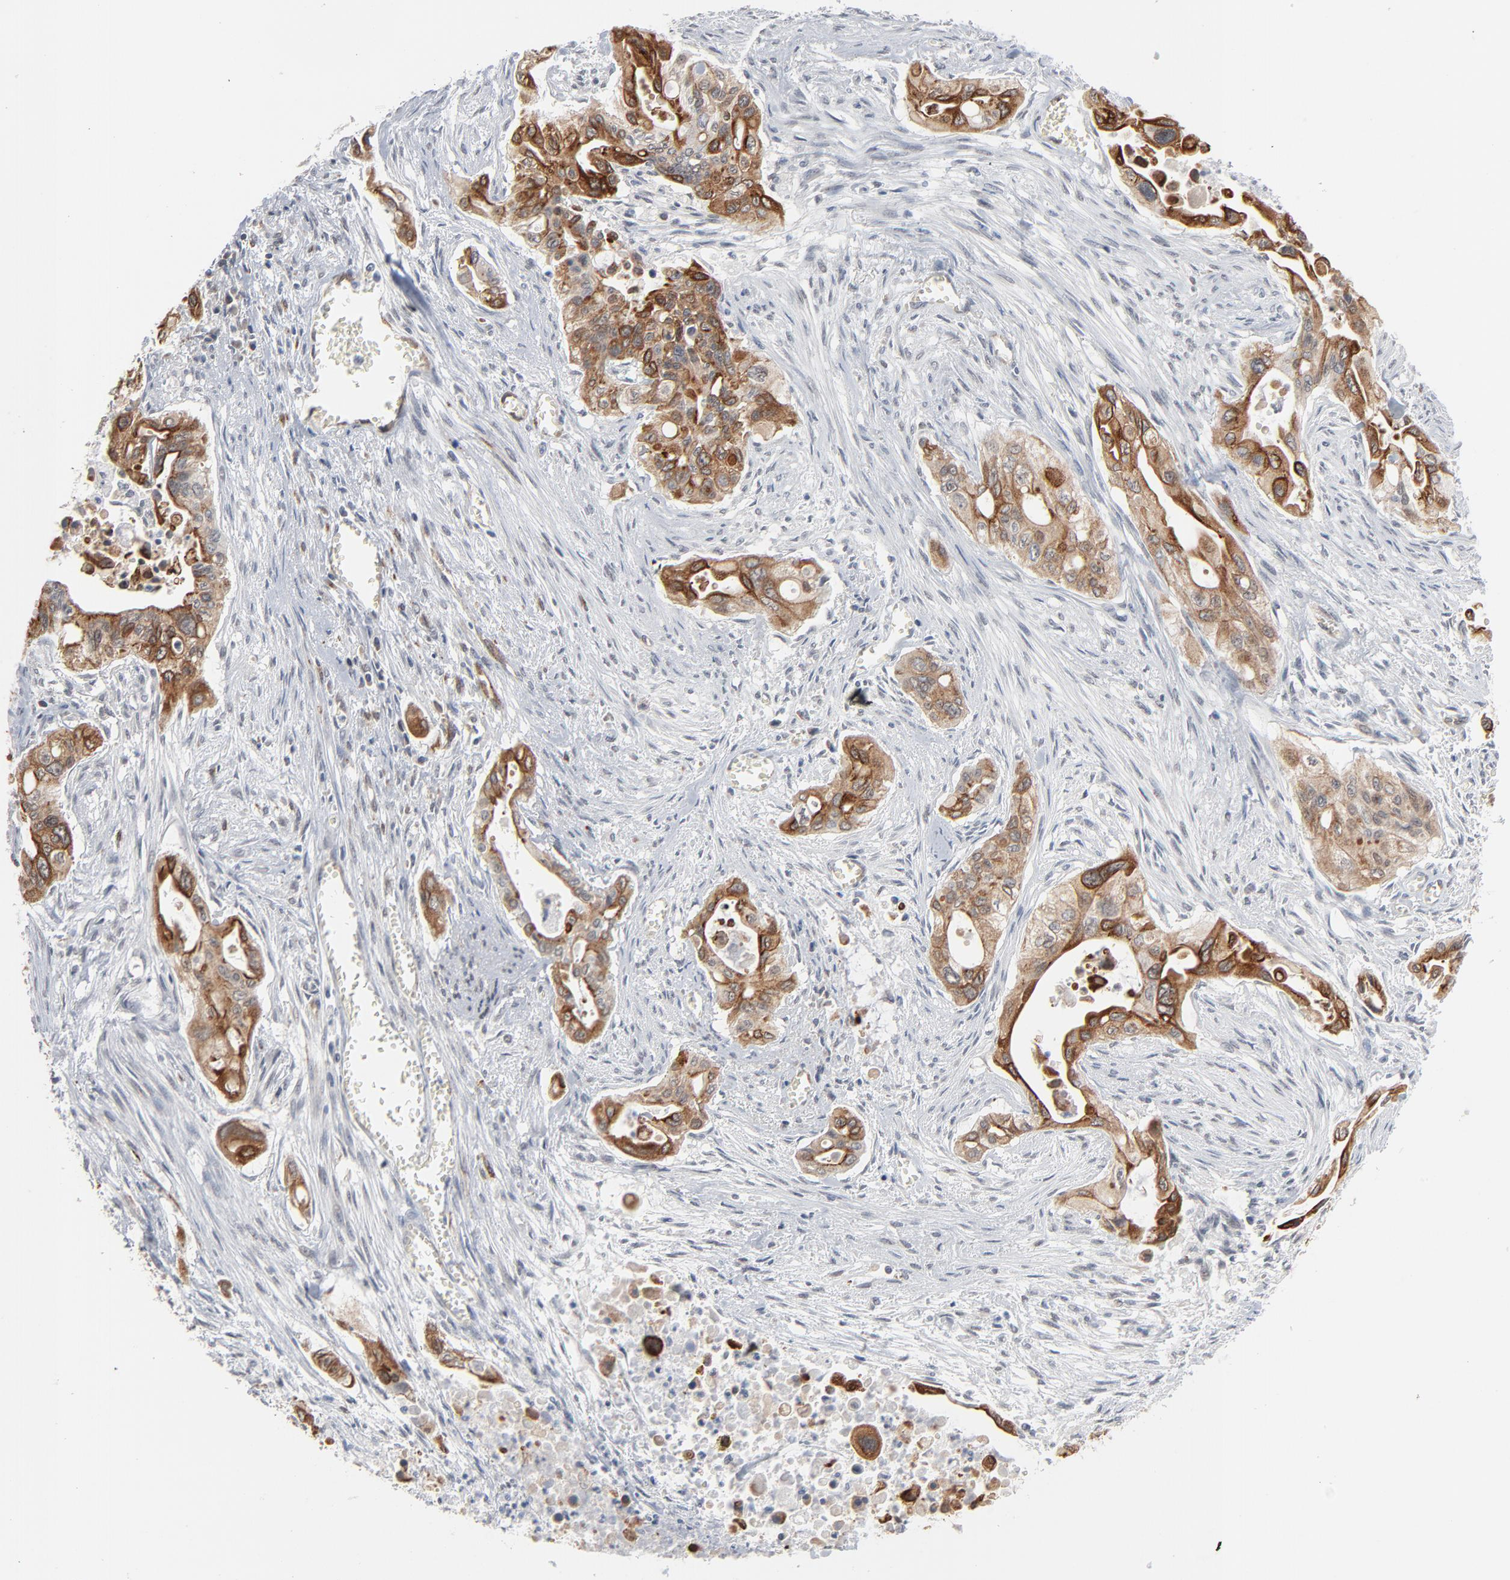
{"staining": {"intensity": "moderate", "quantity": ">75%", "location": "cytoplasmic/membranous"}, "tissue": "pancreatic cancer", "cell_type": "Tumor cells", "image_type": "cancer", "snomed": [{"axis": "morphology", "description": "Adenocarcinoma, NOS"}, {"axis": "topography", "description": "Pancreas"}], "caption": "Moderate cytoplasmic/membranous protein staining is appreciated in approximately >75% of tumor cells in pancreatic cancer (adenocarcinoma). Using DAB (brown) and hematoxylin (blue) stains, captured at high magnification using brightfield microscopy.", "gene": "ITPR3", "patient": {"sex": "male", "age": 77}}